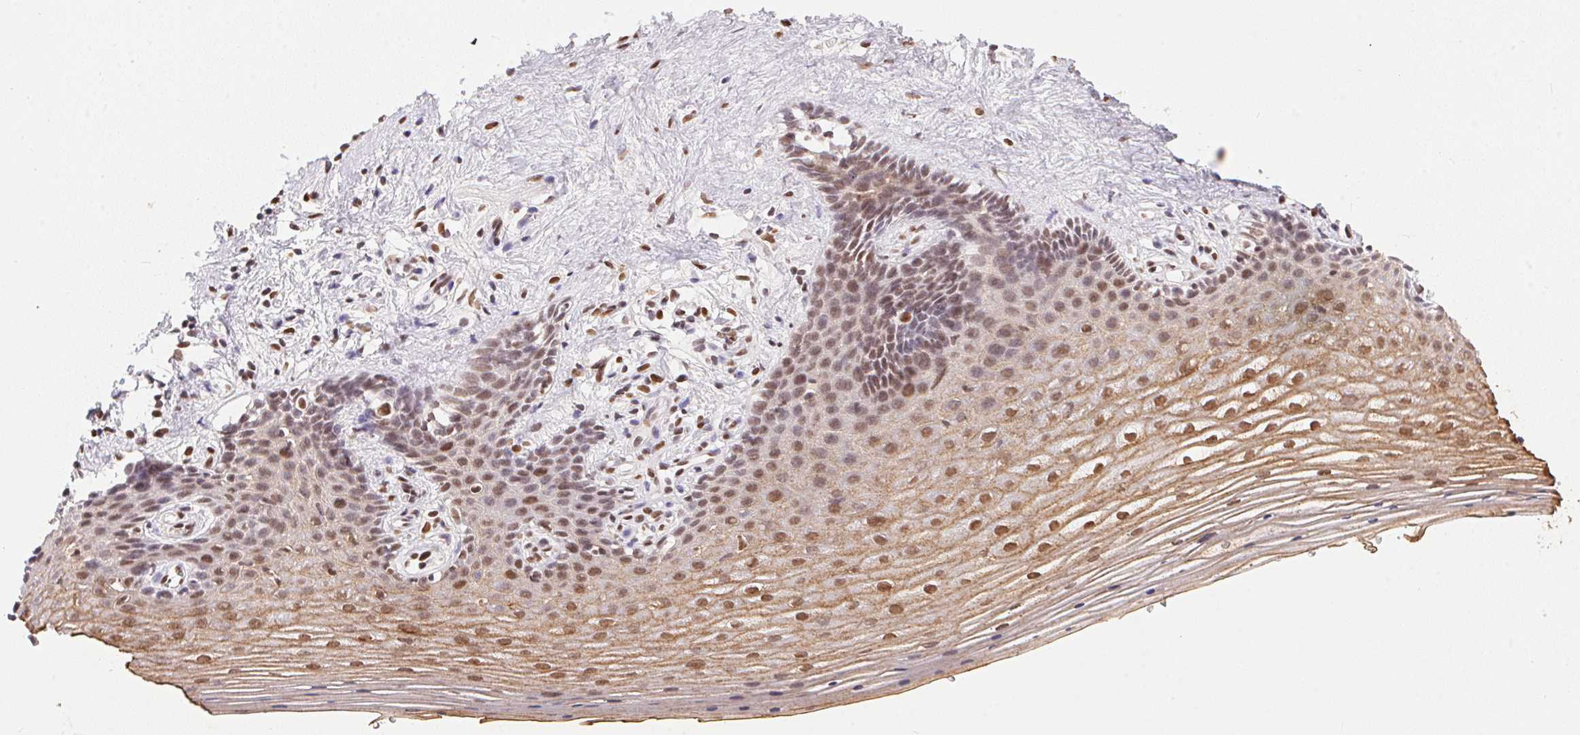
{"staining": {"intensity": "moderate", "quantity": ">75%", "location": "cytoplasmic/membranous,nuclear"}, "tissue": "vagina", "cell_type": "Squamous epithelial cells", "image_type": "normal", "snomed": [{"axis": "morphology", "description": "Normal tissue, NOS"}, {"axis": "topography", "description": "Vagina"}], "caption": "Immunohistochemistry of benign vagina reveals medium levels of moderate cytoplasmic/membranous,nuclear staining in about >75% of squamous epithelial cells. (DAB IHC, brown staining for protein, blue staining for nuclei).", "gene": "NFE2L1", "patient": {"sex": "female", "age": 42}}